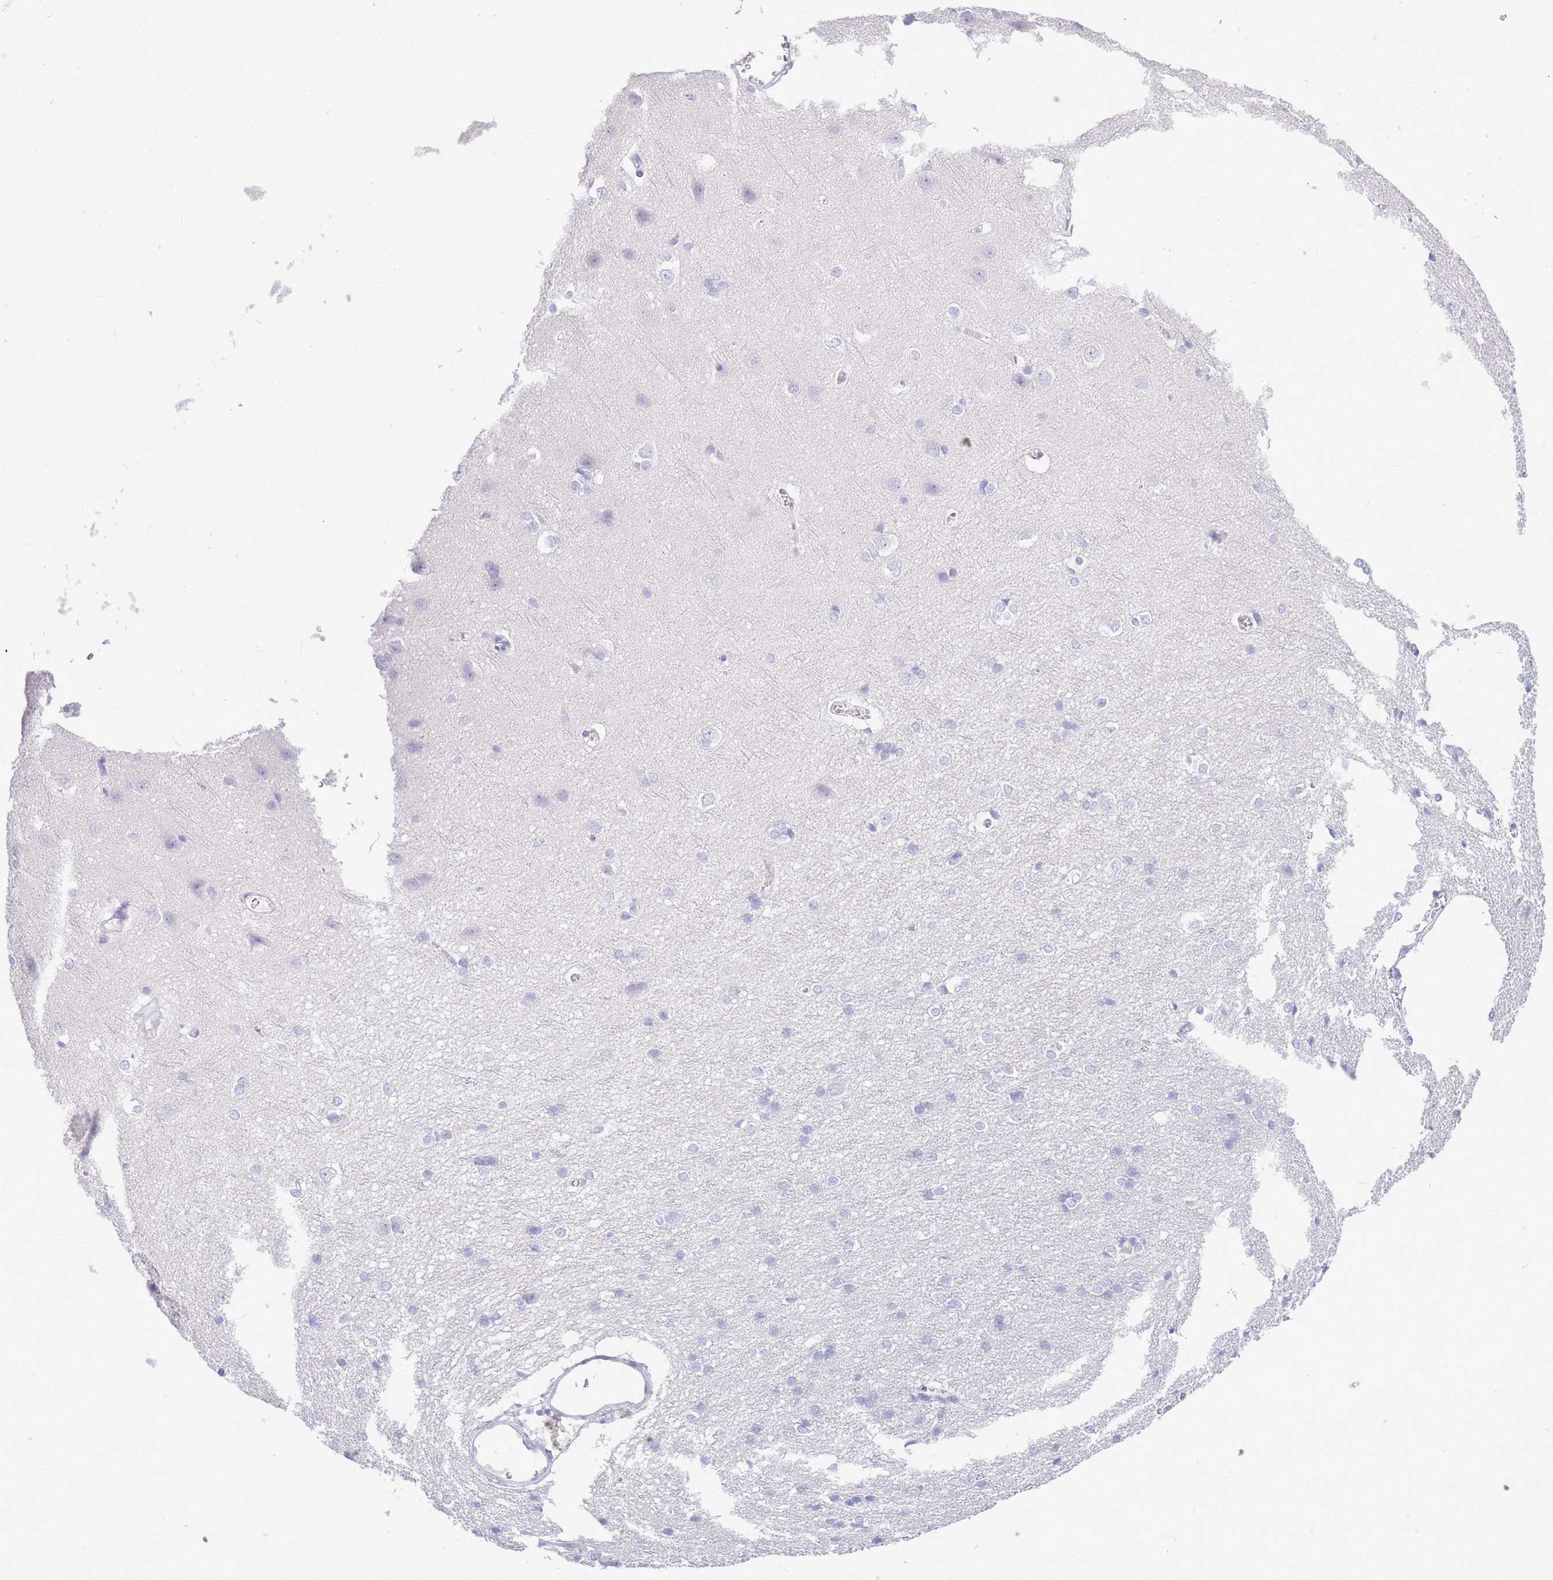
{"staining": {"intensity": "negative", "quantity": "none", "location": "none"}, "tissue": "cerebral cortex", "cell_type": "Endothelial cells", "image_type": "normal", "snomed": [{"axis": "morphology", "description": "Normal tissue, NOS"}, {"axis": "topography", "description": "Cerebral cortex"}], "caption": "This histopathology image is of unremarkable cerebral cortex stained with immunohistochemistry (IHC) to label a protein in brown with the nuclei are counter-stained blue. There is no expression in endothelial cells.", "gene": "ZFP62", "patient": {"sex": "male", "age": 37}}